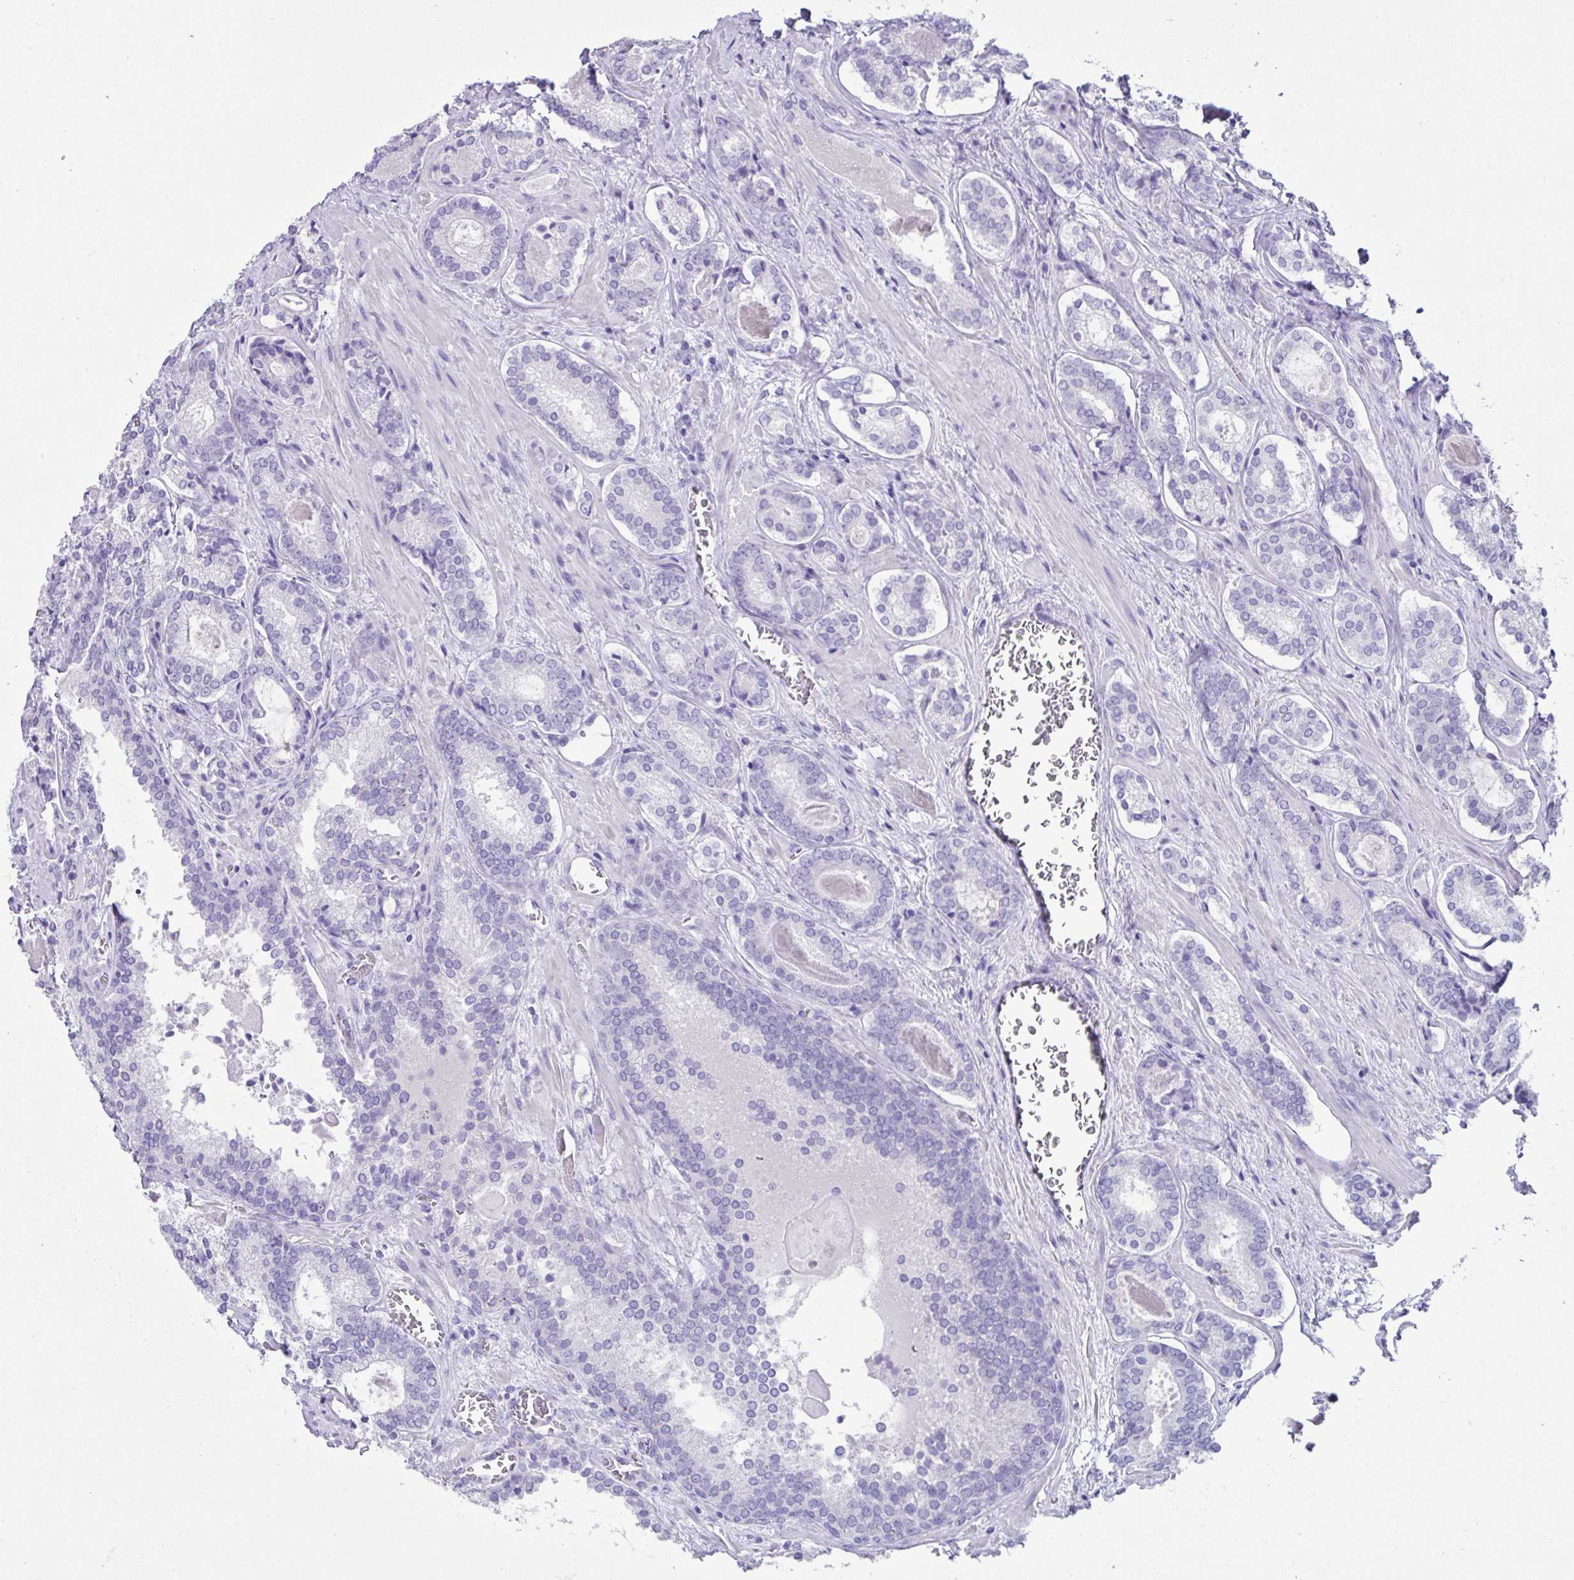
{"staining": {"intensity": "negative", "quantity": "none", "location": "none"}, "tissue": "prostate cancer", "cell_type": "Tumor cells", "image_type": "cancer", "snomed": [{"axis": "morphology", "description": "Adenocarcinoma, Low grade"}, {"axis": "topography", "description": "Prostate"}], "caption": "Image shows no protein staining in tumor cells of low-grade adenocarcinoma (prostate) tissue.", "gene": "LGALS4", "patient": {"sex": "male", "age": 62}}